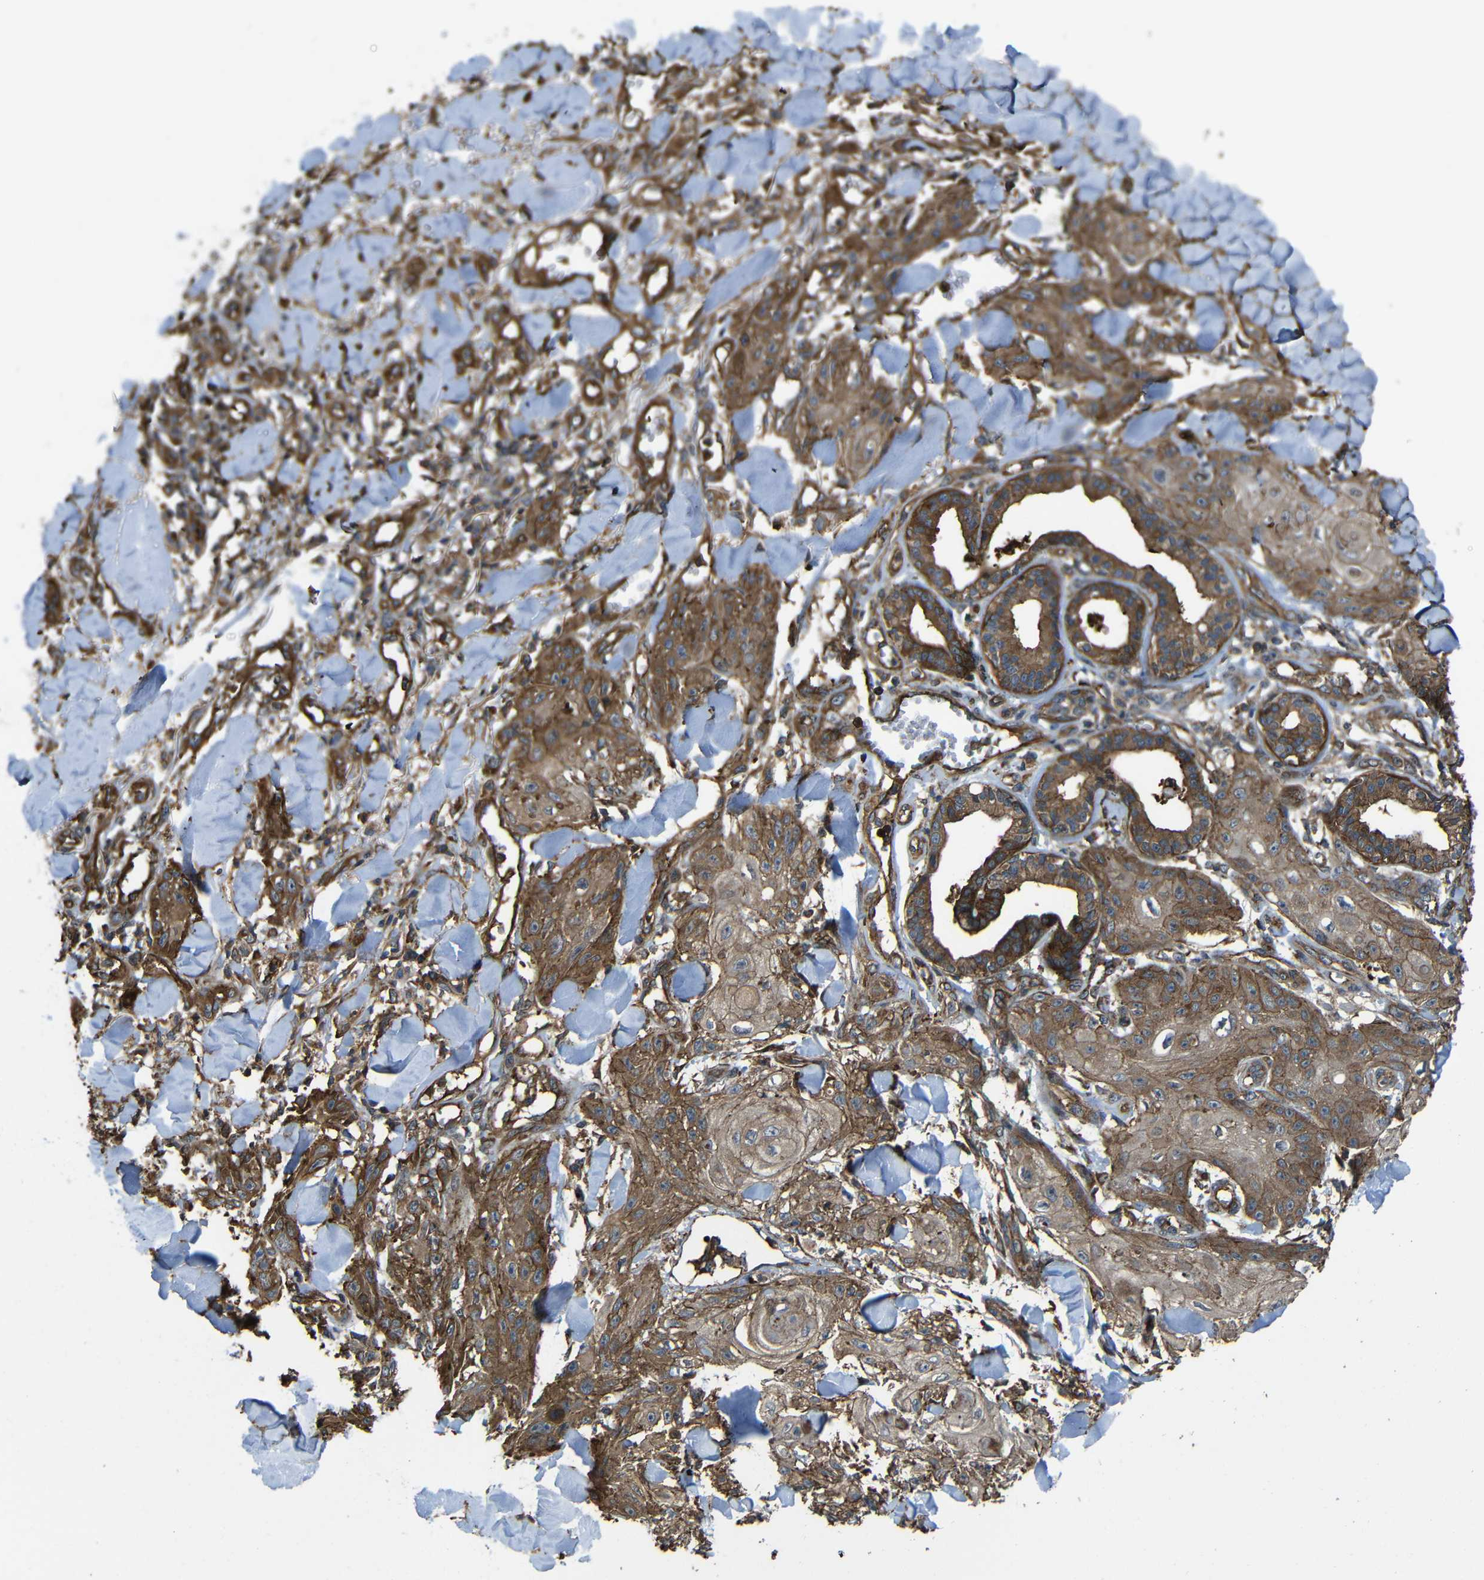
{"staining": {"intensity": "moderate", "quantity": ">75%", "location": "cytoplasmic/membranous"}, "tissue": "skin cancer", "cell_type": "Tumor cells", "image_type": "cancer", "snomed": [{"axis": "morphology", "description": "Squamous cell carcinoma, NOS"}, {"axis": "topography", "description": "Skin"}], "caption": "Skin cancer (squamous cell carcinoma) stained with DAB (3,3'-diaminobenzidine) immunohistochemistry (IHC) displays medium levels of moderate cytoplasmic/membranous expression in about >75% of tumor cells.", "gene": "PTCH1", "patient": {"sex": "male", "age": 74}}